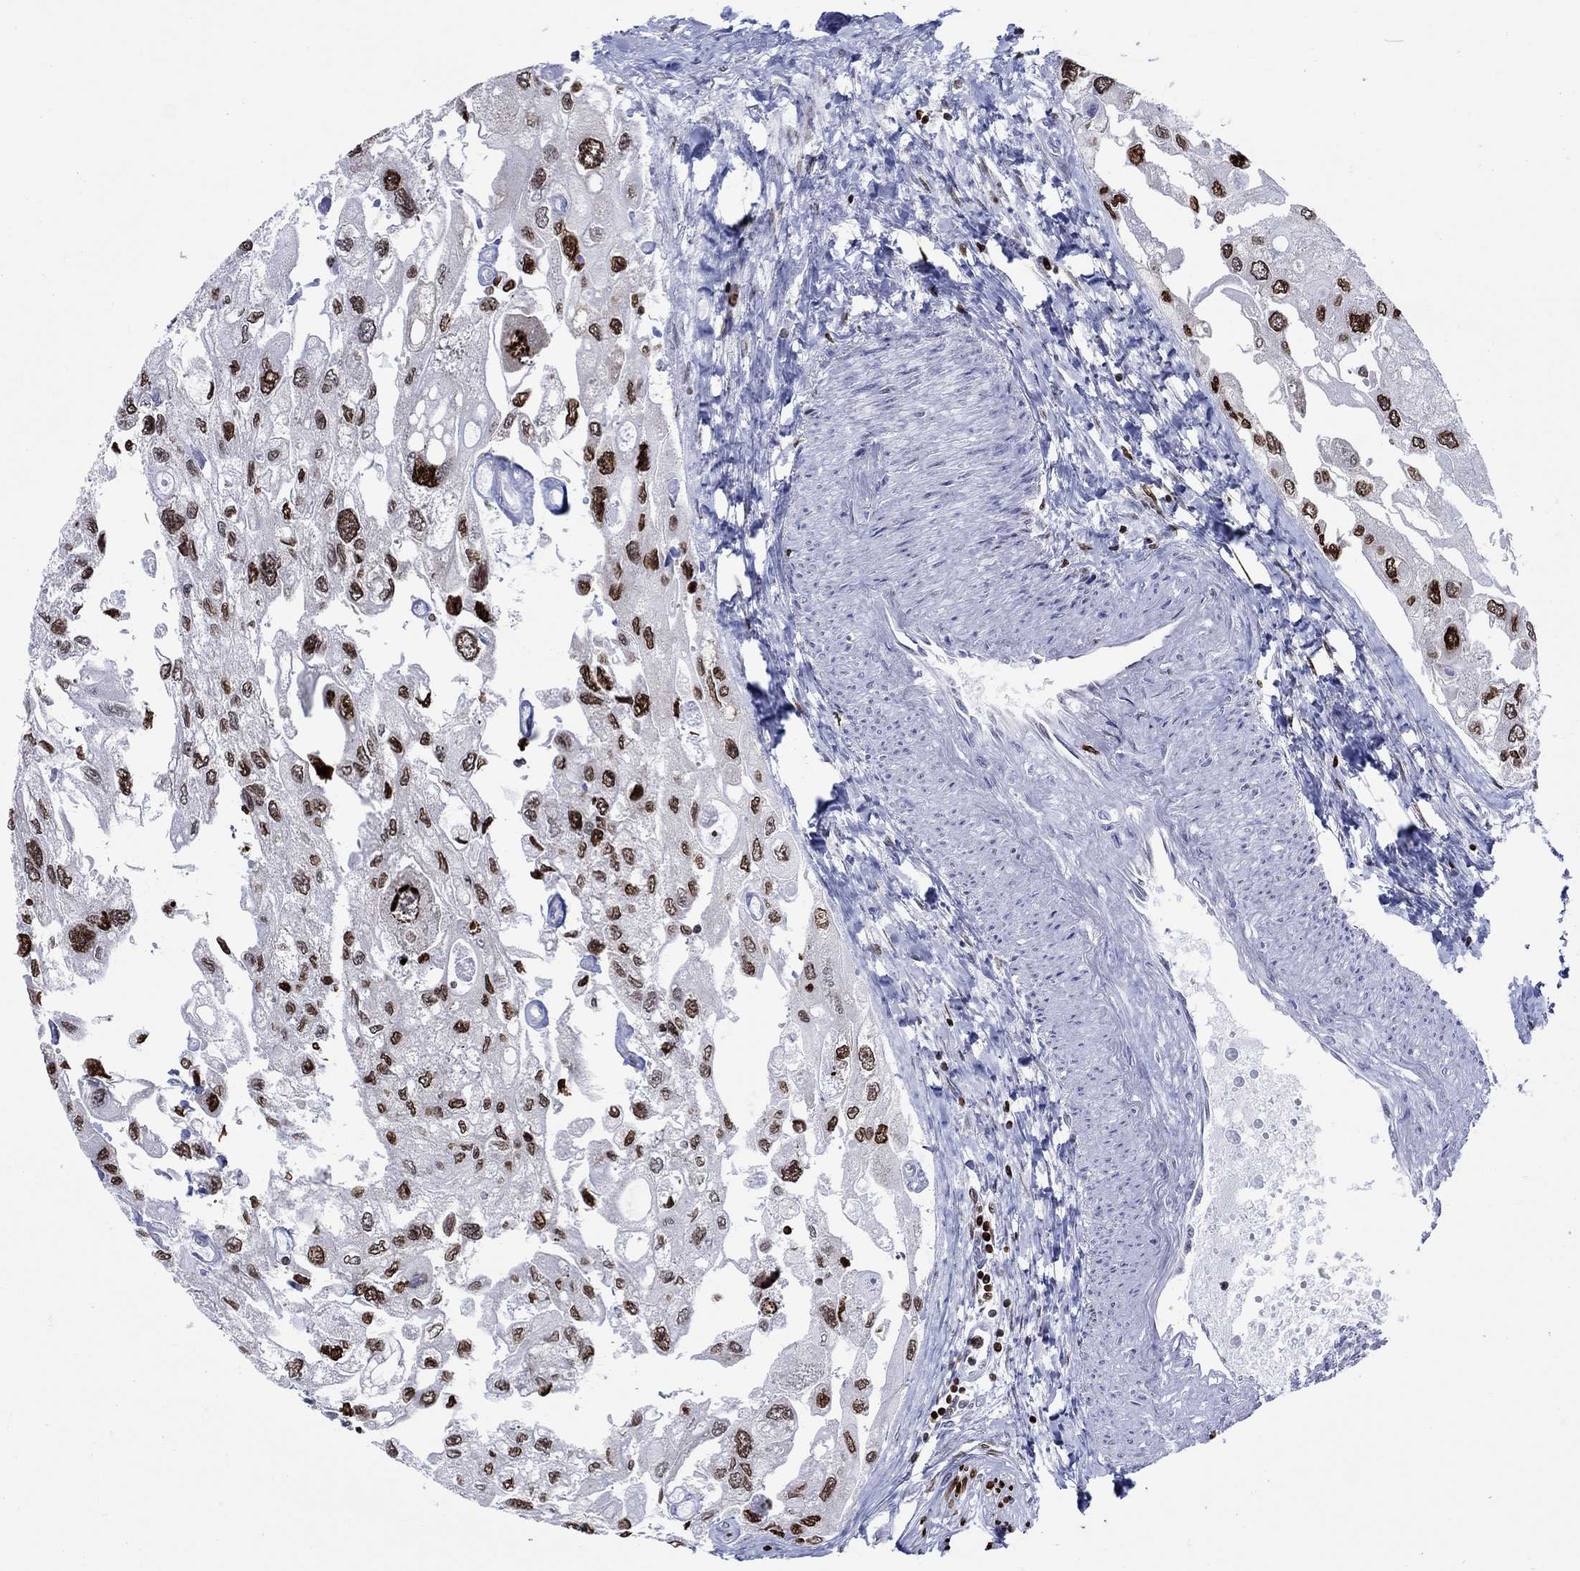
{"staining": {"intensity": "strong", "quantity": "25%-75%", "location": "nuclear"}, "tissue": "urothelial cancer", "cell_type": "Tumor cells", "image_type": "cancer", "snomed": [{"axis": "morphology", "description": "Urothelial carcinoma, High grade"}, {"axis": "topography", "description": "Urinary bladder"}], "caption": "The photomicrograph reveals staining of urothelial carcinoma (high-grade), revealing strong nuclear protein expression (brown color) within tumor cells.", "gene": "HMGA1", "patient": {"sex": "male", "age": 59}}